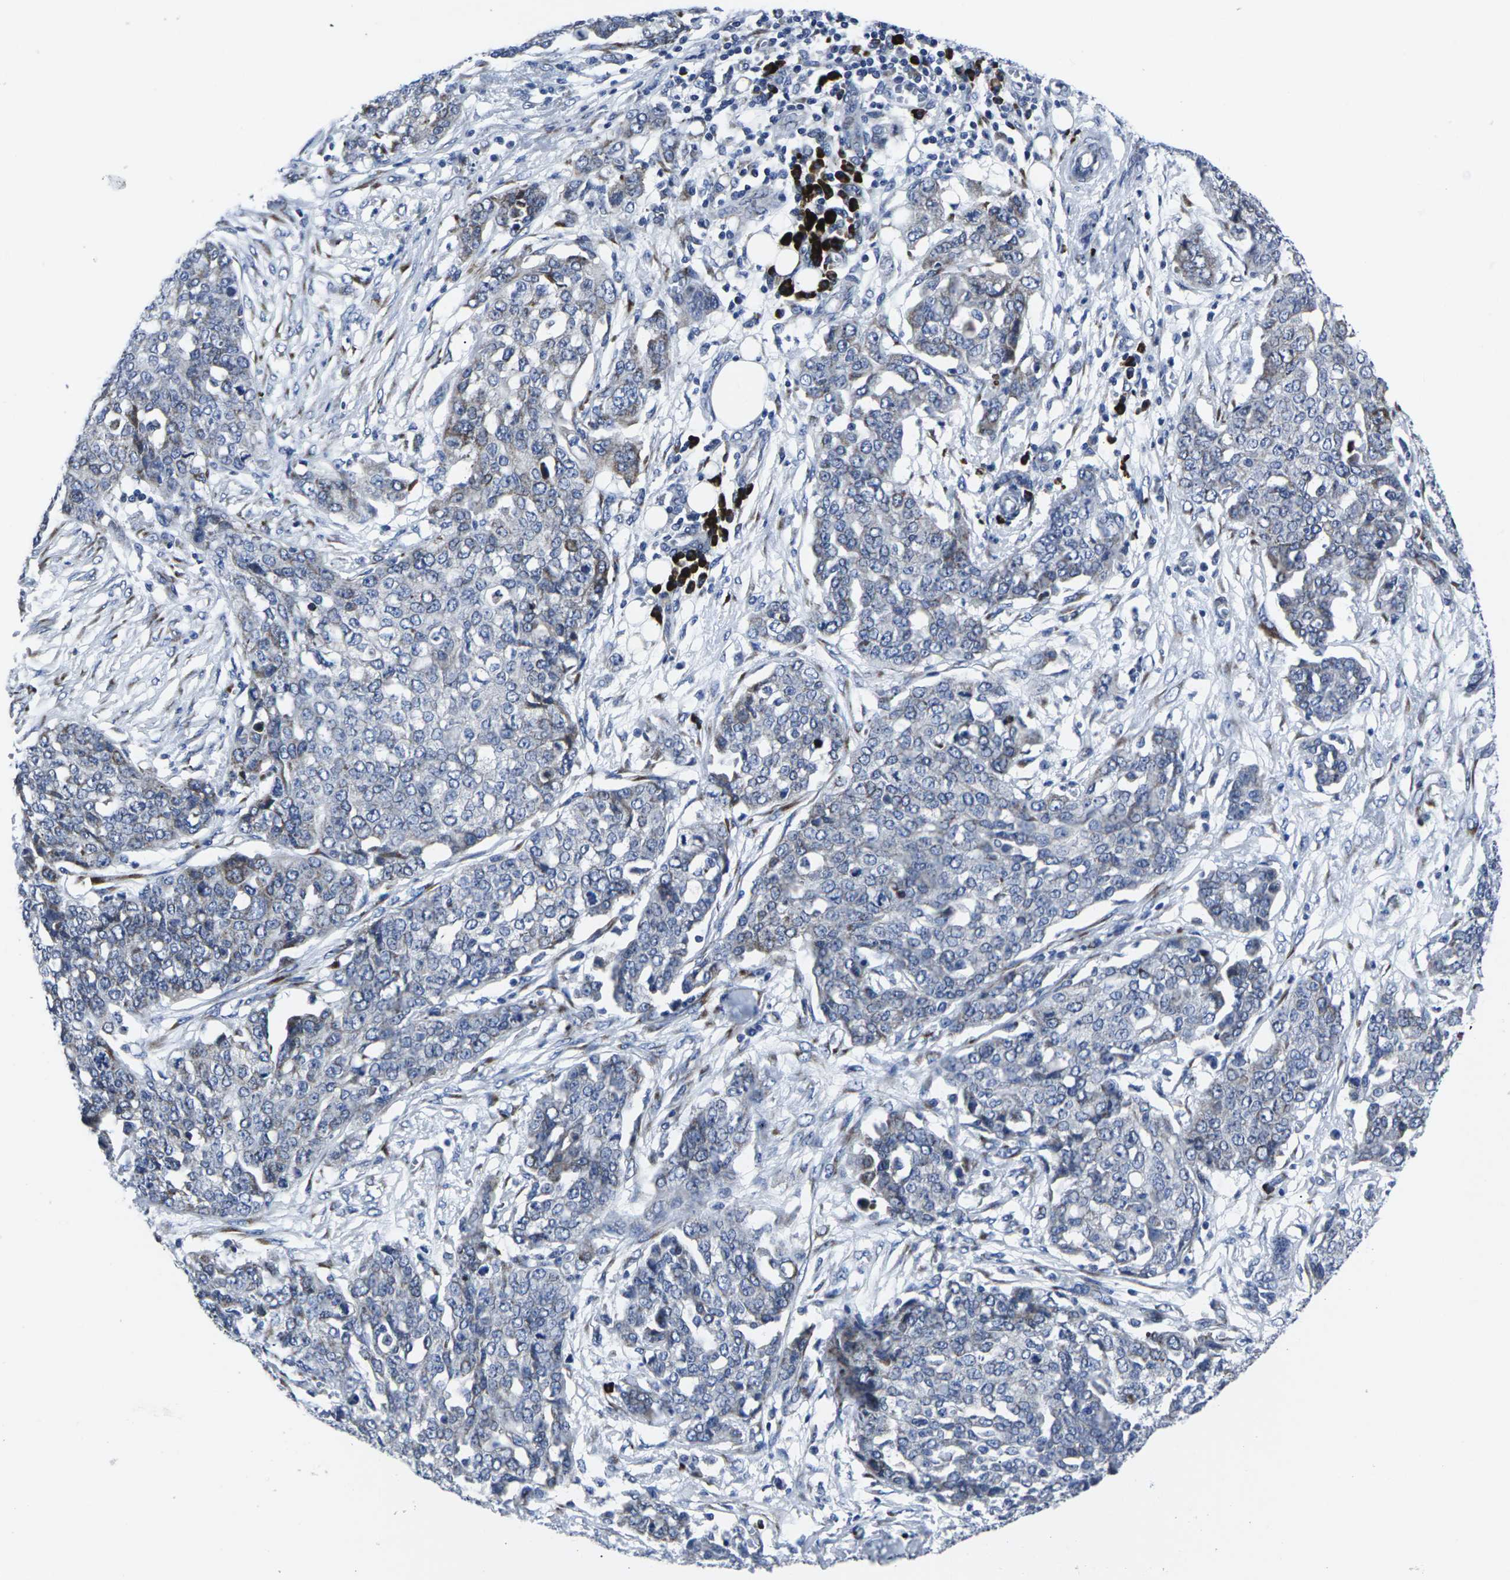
{"staining": {"intensity": "moderate", "quantity": "<25%", "location": "cytoplasmic/membranous"}, "tissue": "ovarian cancer", "cell_type": "Tumor cells", "image_type": "cancer", "snomed": [{"axis": "morphology", "description": "Cystadenocarcinoma, serous, NOS"}, {"axis": "topography", "description": "Soft tissue"}, {"axis": "topography", "description": "Ovary"}], "caption": "A brown stain labels moderate cytoplasmic/membranous expression of a protein in ovarian serous cystadenocarcinoma tumor cells.", "gene": "RPN1", "patient": {"sex": "female", "age": 57}}